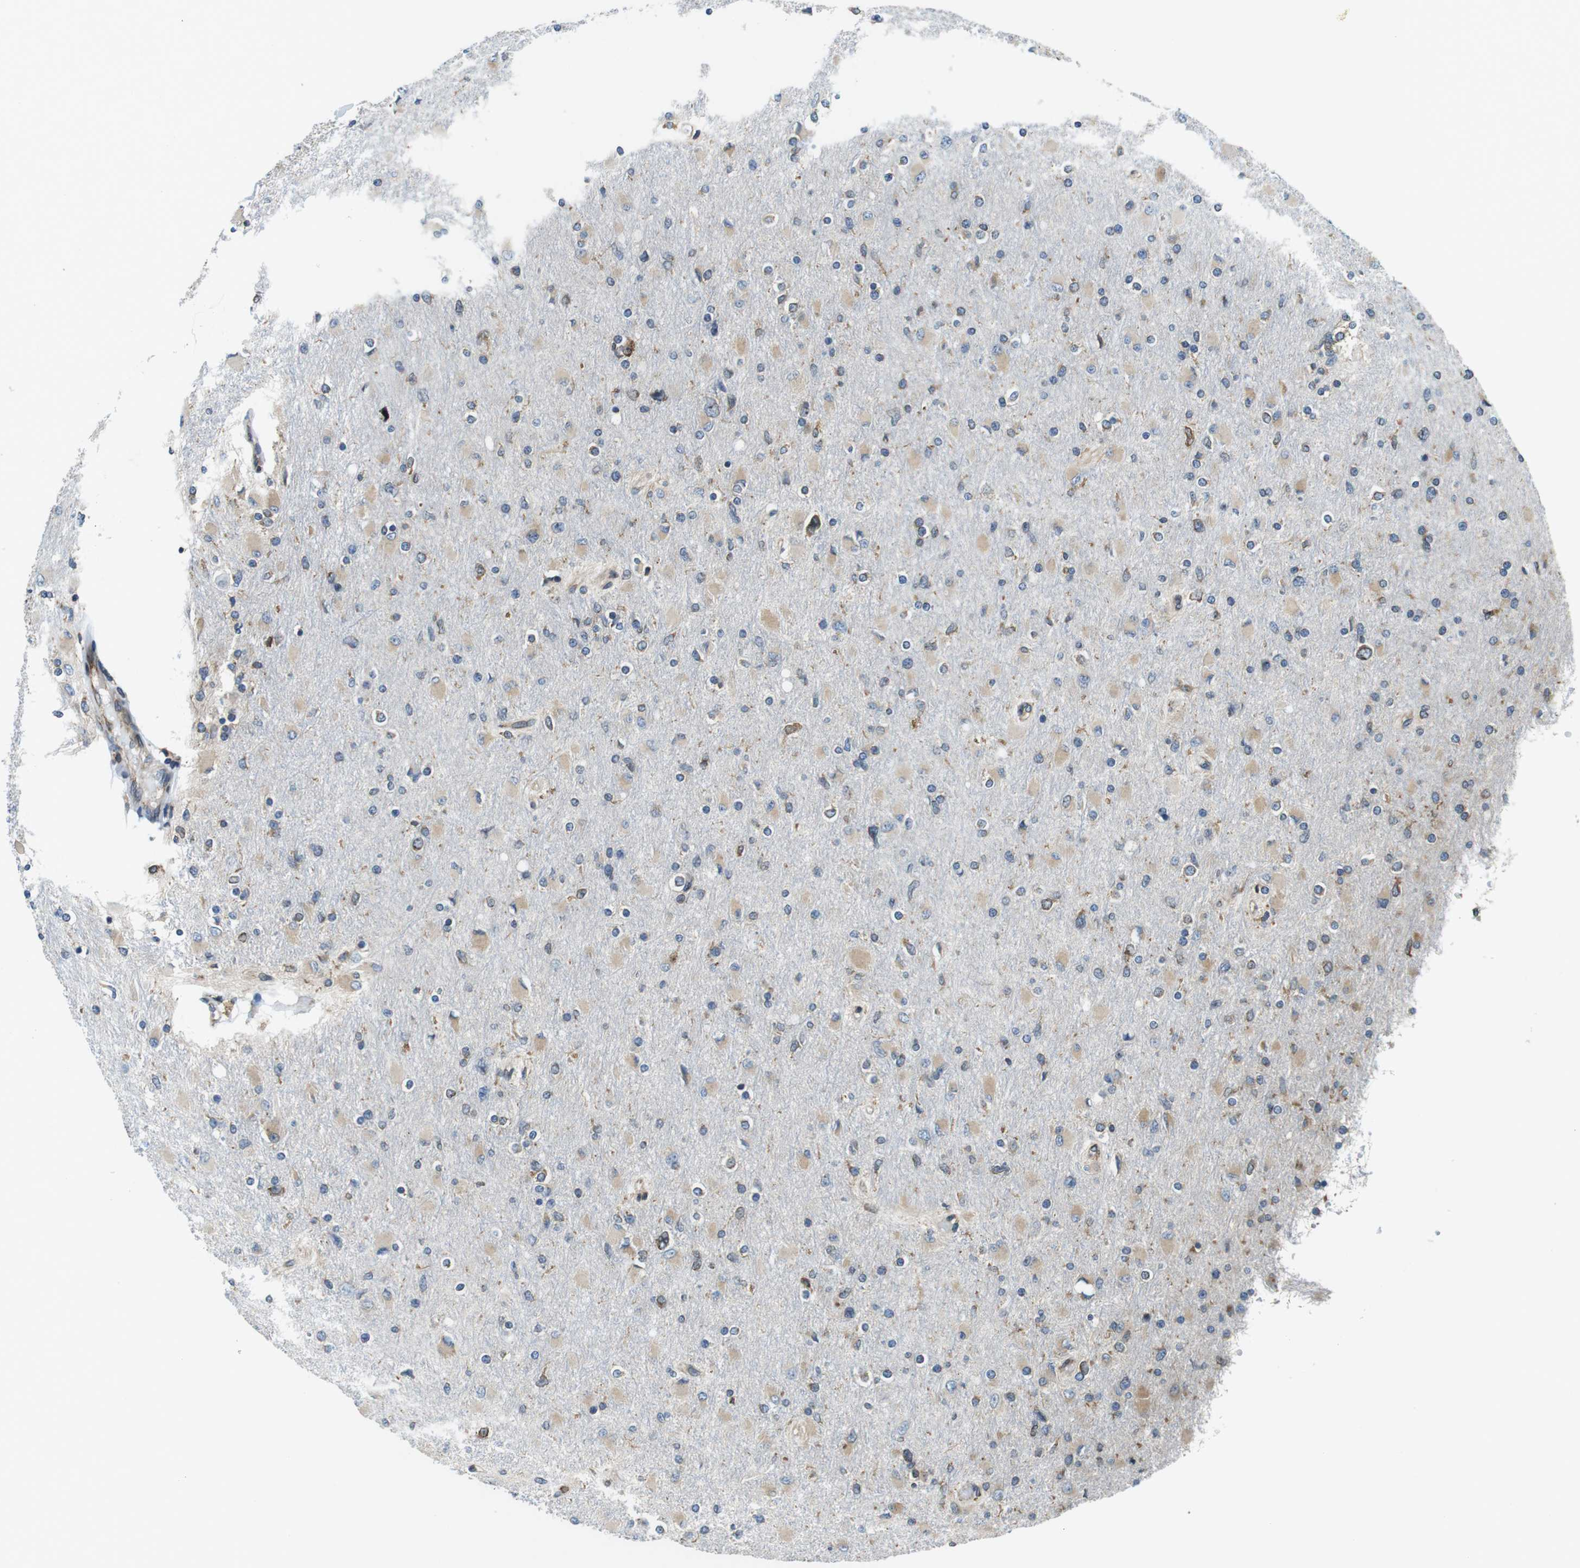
{"staining": {"intensity": "weak", "quantity": "25%-75%", "location": "cytoplasmic/membranous"}, "tissue": "glioma", "cell_type": "Tumor cells", "image_type": "cancer", "snomed": [{"axis": "morphology", "description": "Glioma, malignant, High grade"}, {"axis": "topography", "description": "Cerebral cortex"}], "caption": "Immunohistochemical staining of malignant high-grade glioma displays weak cytoplasmic/membranous protein staining in about 25%-75% of tumor cells.", "gene": "UGGT1", "patient": {"sex": "female", "age": 36}}